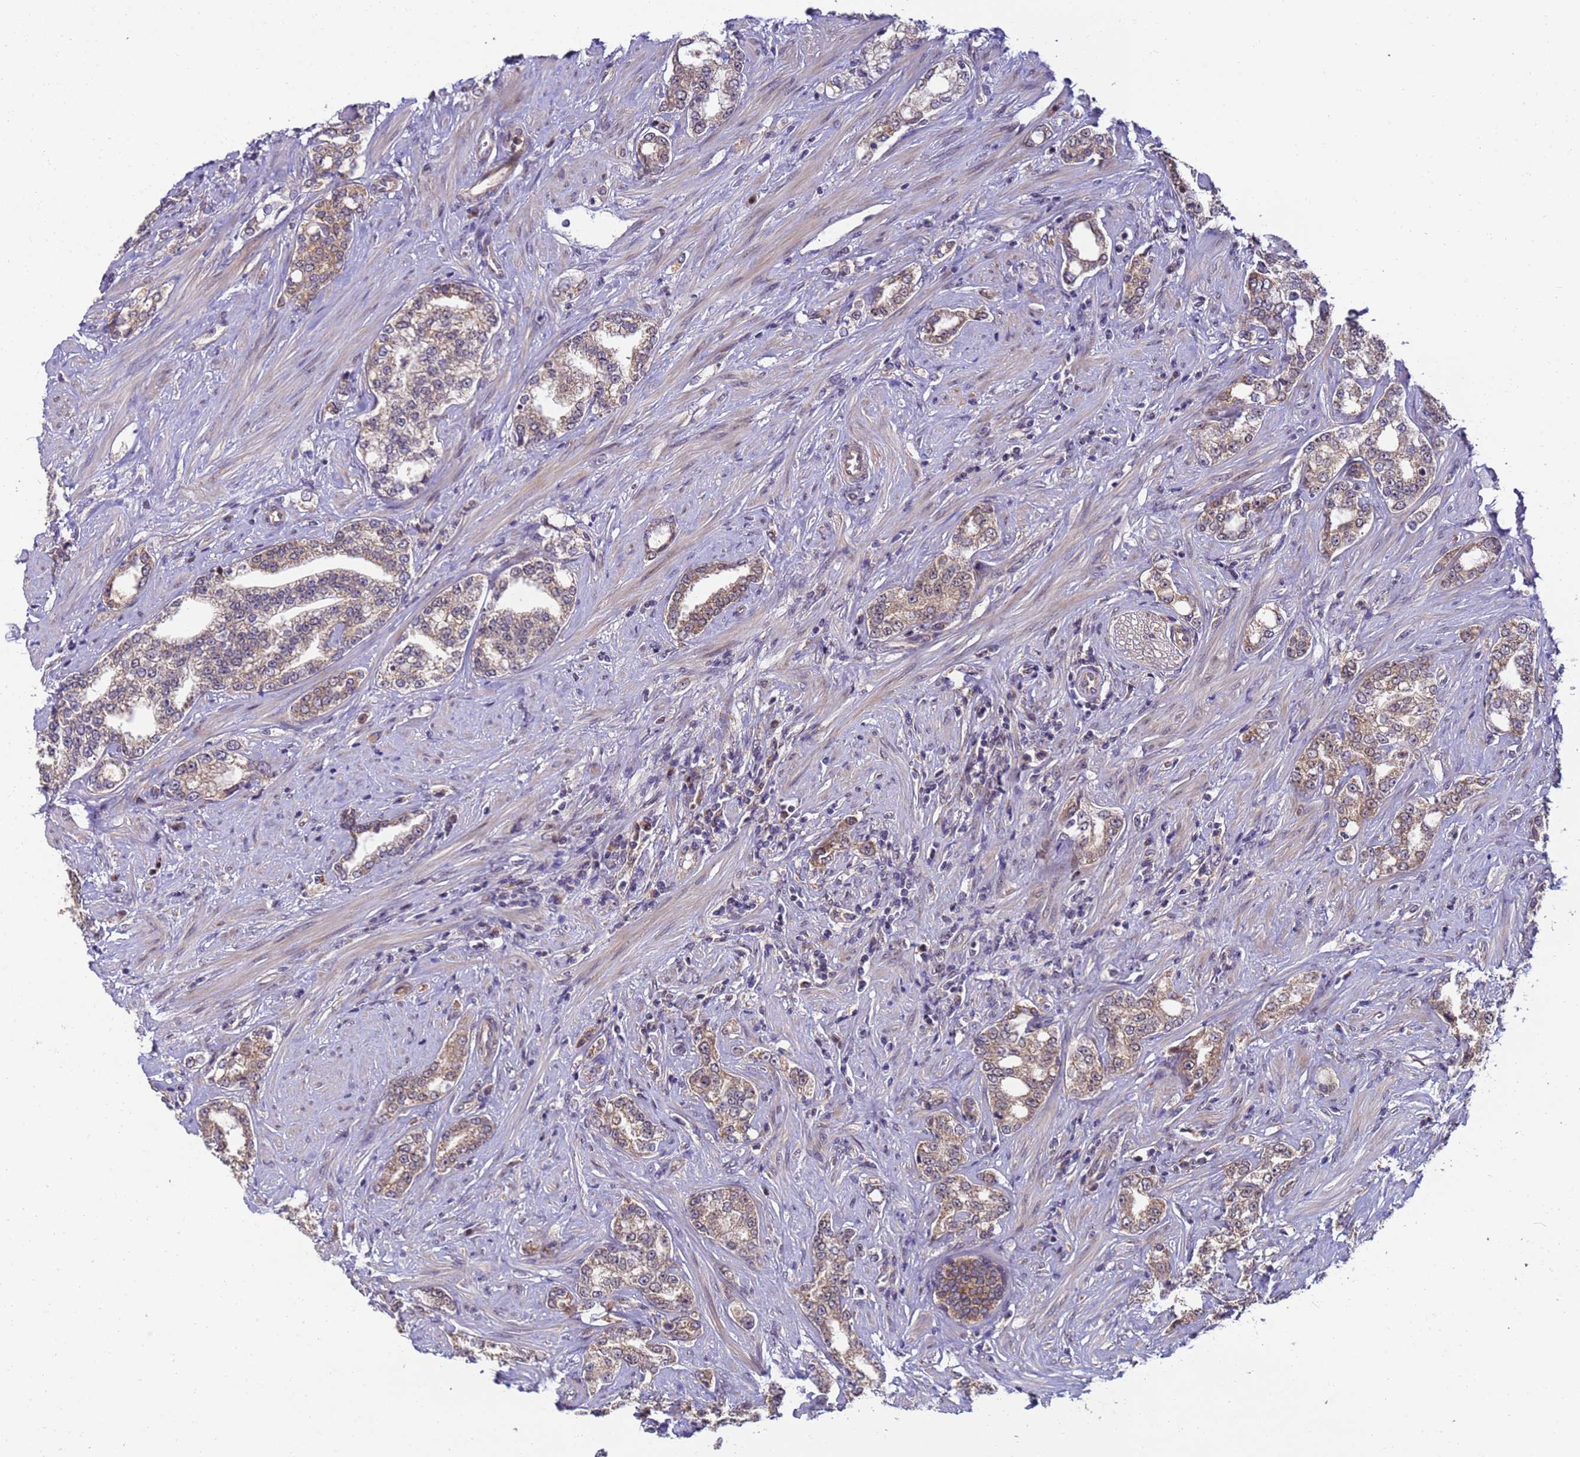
{"staining": {"intensity": "weak", "quantity": "25%-75%", "location": "cytoplasmic/membranous"}, "tissue": "prostate cancer", "cell_type": "Tumor cells", "image_type": "cancer", "snomed": [{"axis": "morphology", "description": "Adenocarcinoma, High grade"}, {"axis": "topography", "description": "Prostate"}], "caption": "A histopathology image of human prostate adenocarcinoma (high-grade) stained for a protein shows weak cytoplasmic/membranous brown staining in tumor cells. (IHC, brightfield microscopy, high magnification).", "gene": "RAPGEF3", "patient": {"sex": "male", "age": 64}}